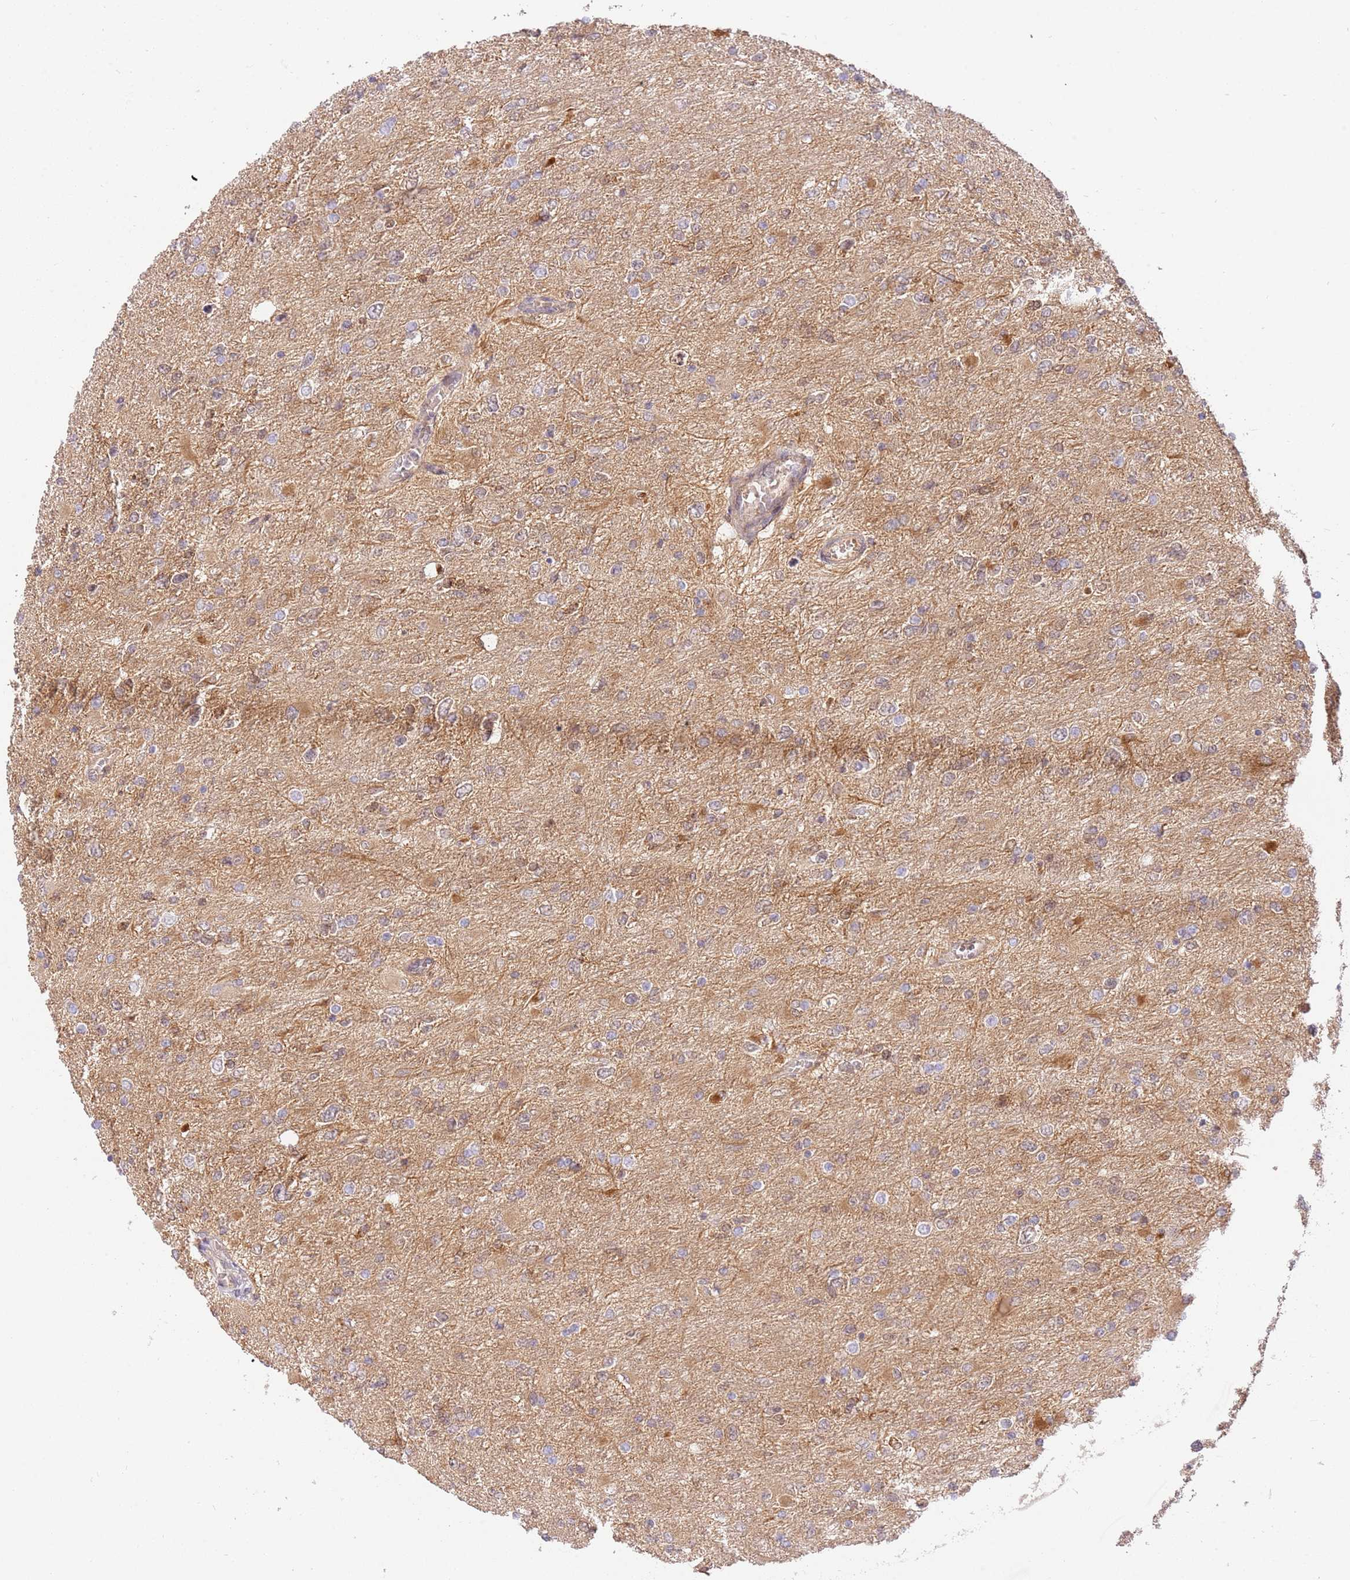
{"staining": {"intensity": "moderate", "quantity": "<25%", "location": "cytoplasmic/membranous"}, "tissue": "glioma", "cell_type": "Tumor cells", "image_type": "cancer", "snomed": [{"axis": "morphology", "description": "Glioma, malignant, High grade"}, {"axis": "topography", "description": "Cerebral cortex"}], "caption": "Malignant glioma (high-grade) stained with a brown dye exhibits moderate cytoplasmic/membranous positive positivity in about <25% of tumor cells.", "gene": "C8G", "patient": {"sex": "female", "age": 36}}